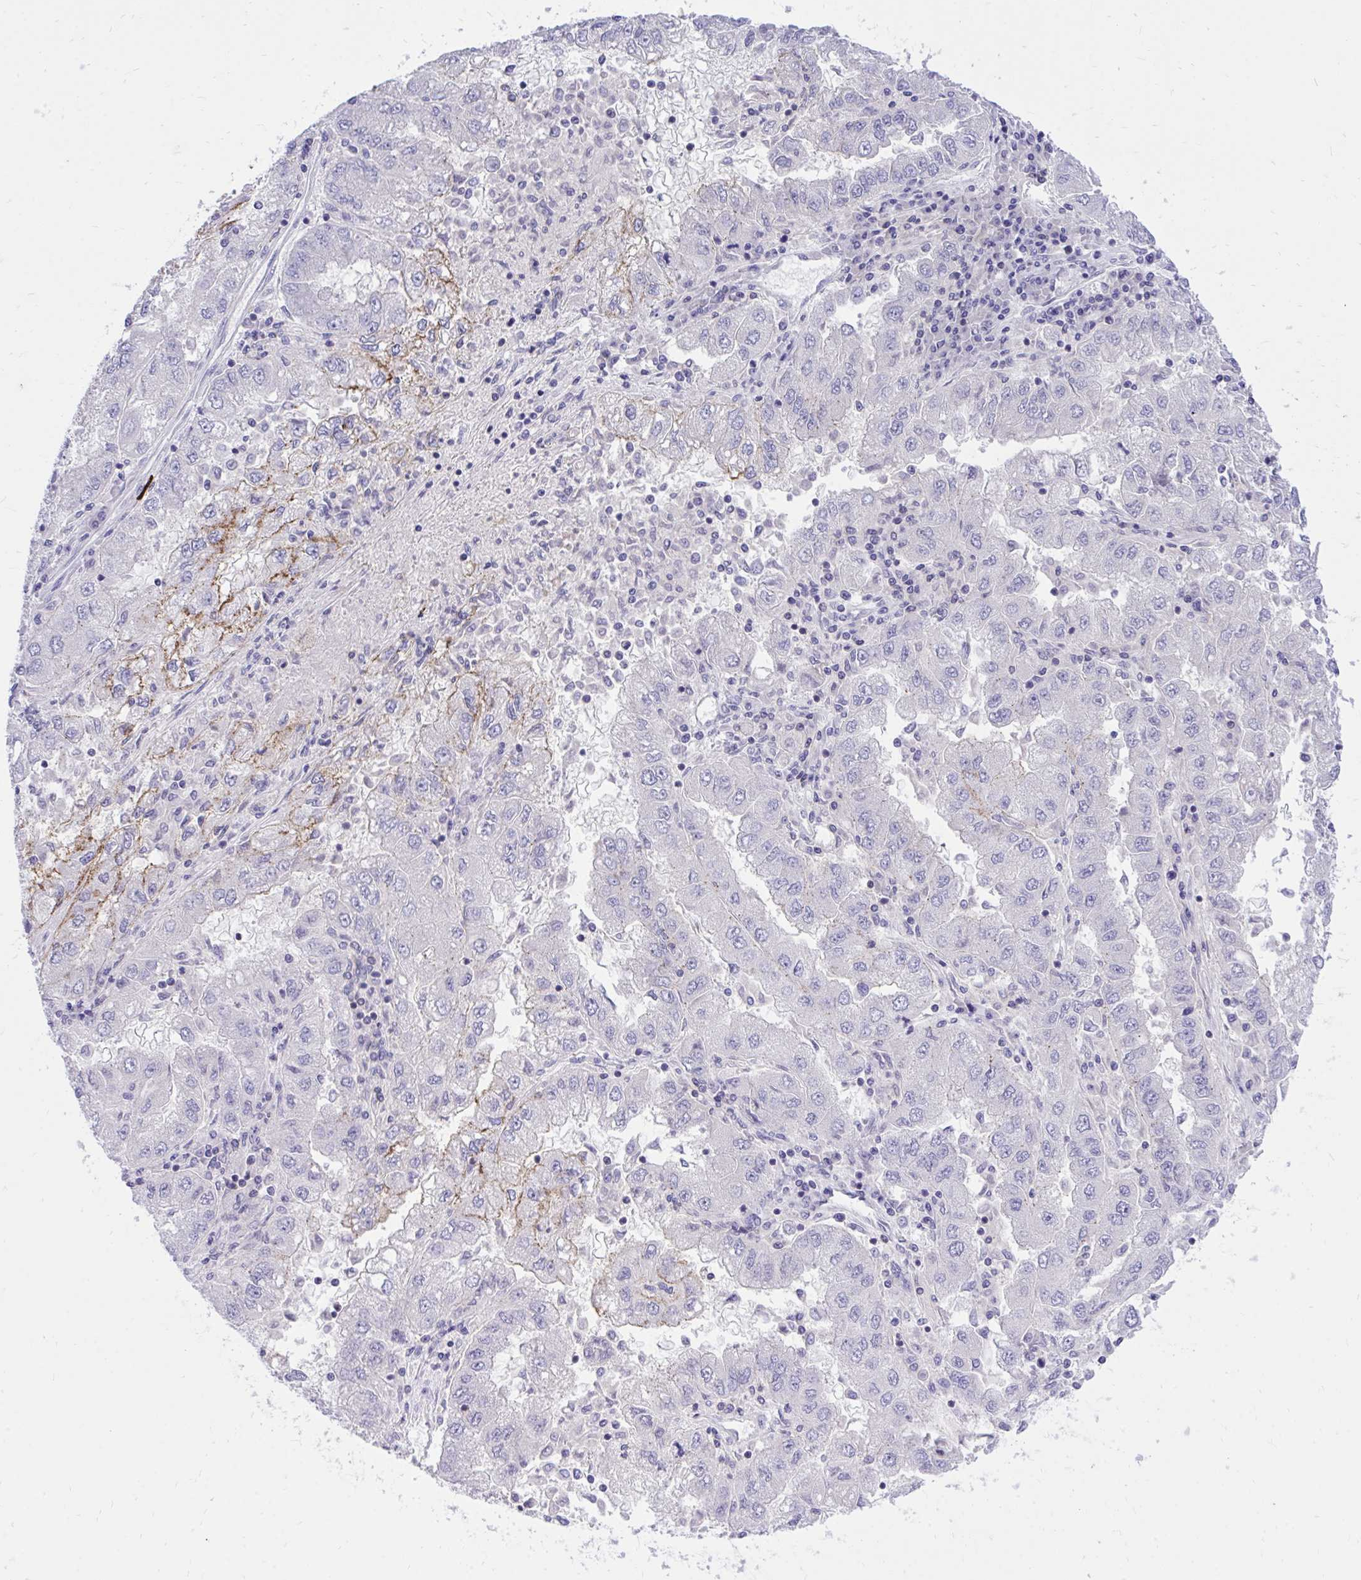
{"staining": {"intensity": "negative", "quantity": "none", "location": "none"}, "tissue": "lung cancer", "cell_type": "Tumor cells", "image_type": "cancer", "snomed": [{"axis": "morphology", "description": "Adenocarcinoma, NOS"}, {"axis": "morphology", "description": "Adenocarcinoma primary or metastatic"}, {"axis": "topography", "description": "Lung"}], "caption": "This is an IHC micrograph of human adenocarcinoma (lung). There is no positivity in tumor cells.", "gene": "CXCL8", "patient": {"sex": "male", "age": 74}}